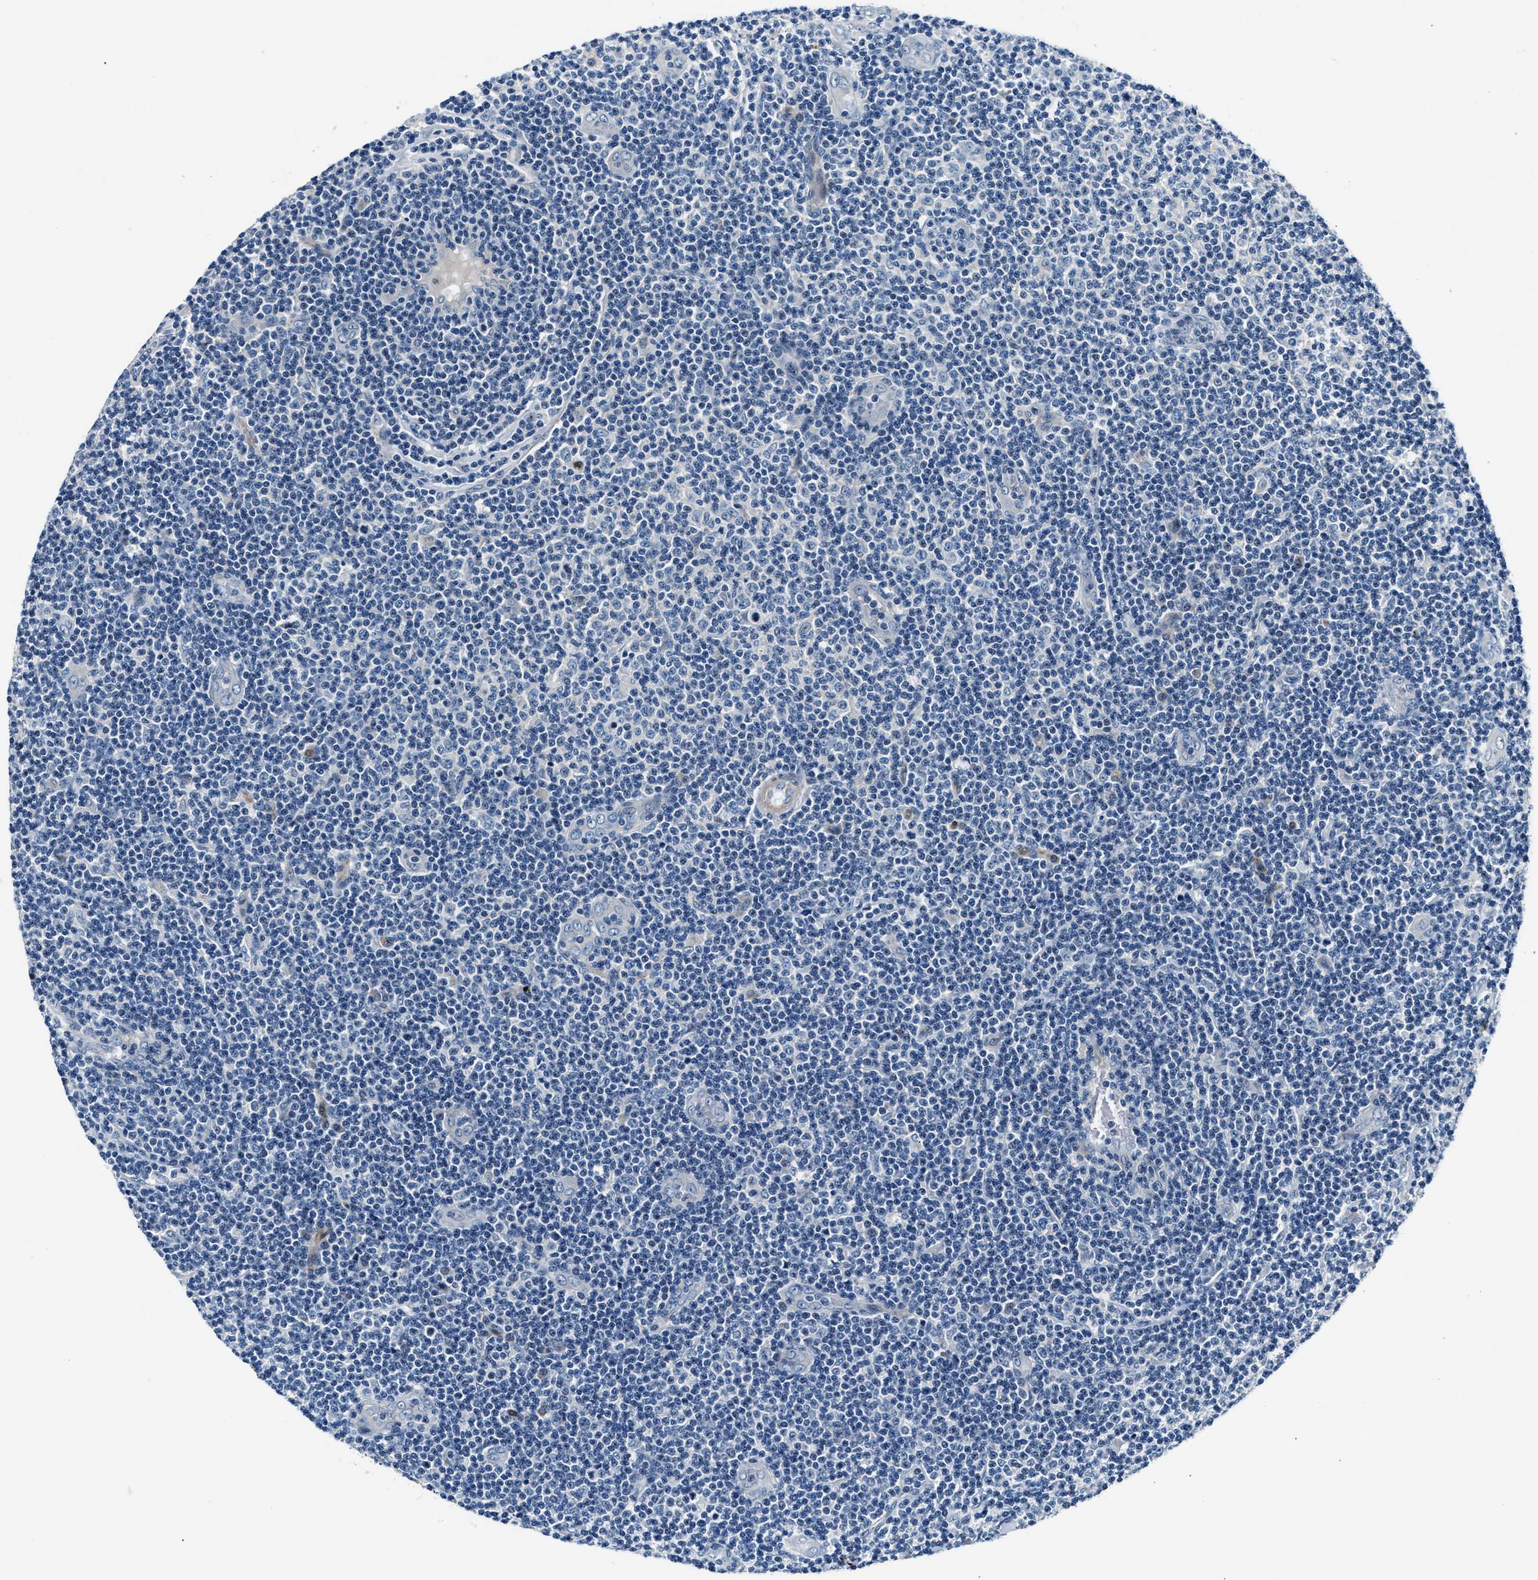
{"staining": {"intensity": "negative", "quantity": "none", "location": "none"}, "tissue": "lymphoma", "cell_type": "Tumor cells", "image_type": "cancer", "snomed": [{"axis": "morphology", "description": "Malignant lymphoma, non-Hodgkin's type, Low grade"}, {"axis": "topography", "description": "Lymph node"}], "caption": "Immunohistochemistry (IHC) of human lymphoma exhibits no positivity in tumor cells.", "gene": "MPDZ", "patient": {"sex": "male", "age": 83}}